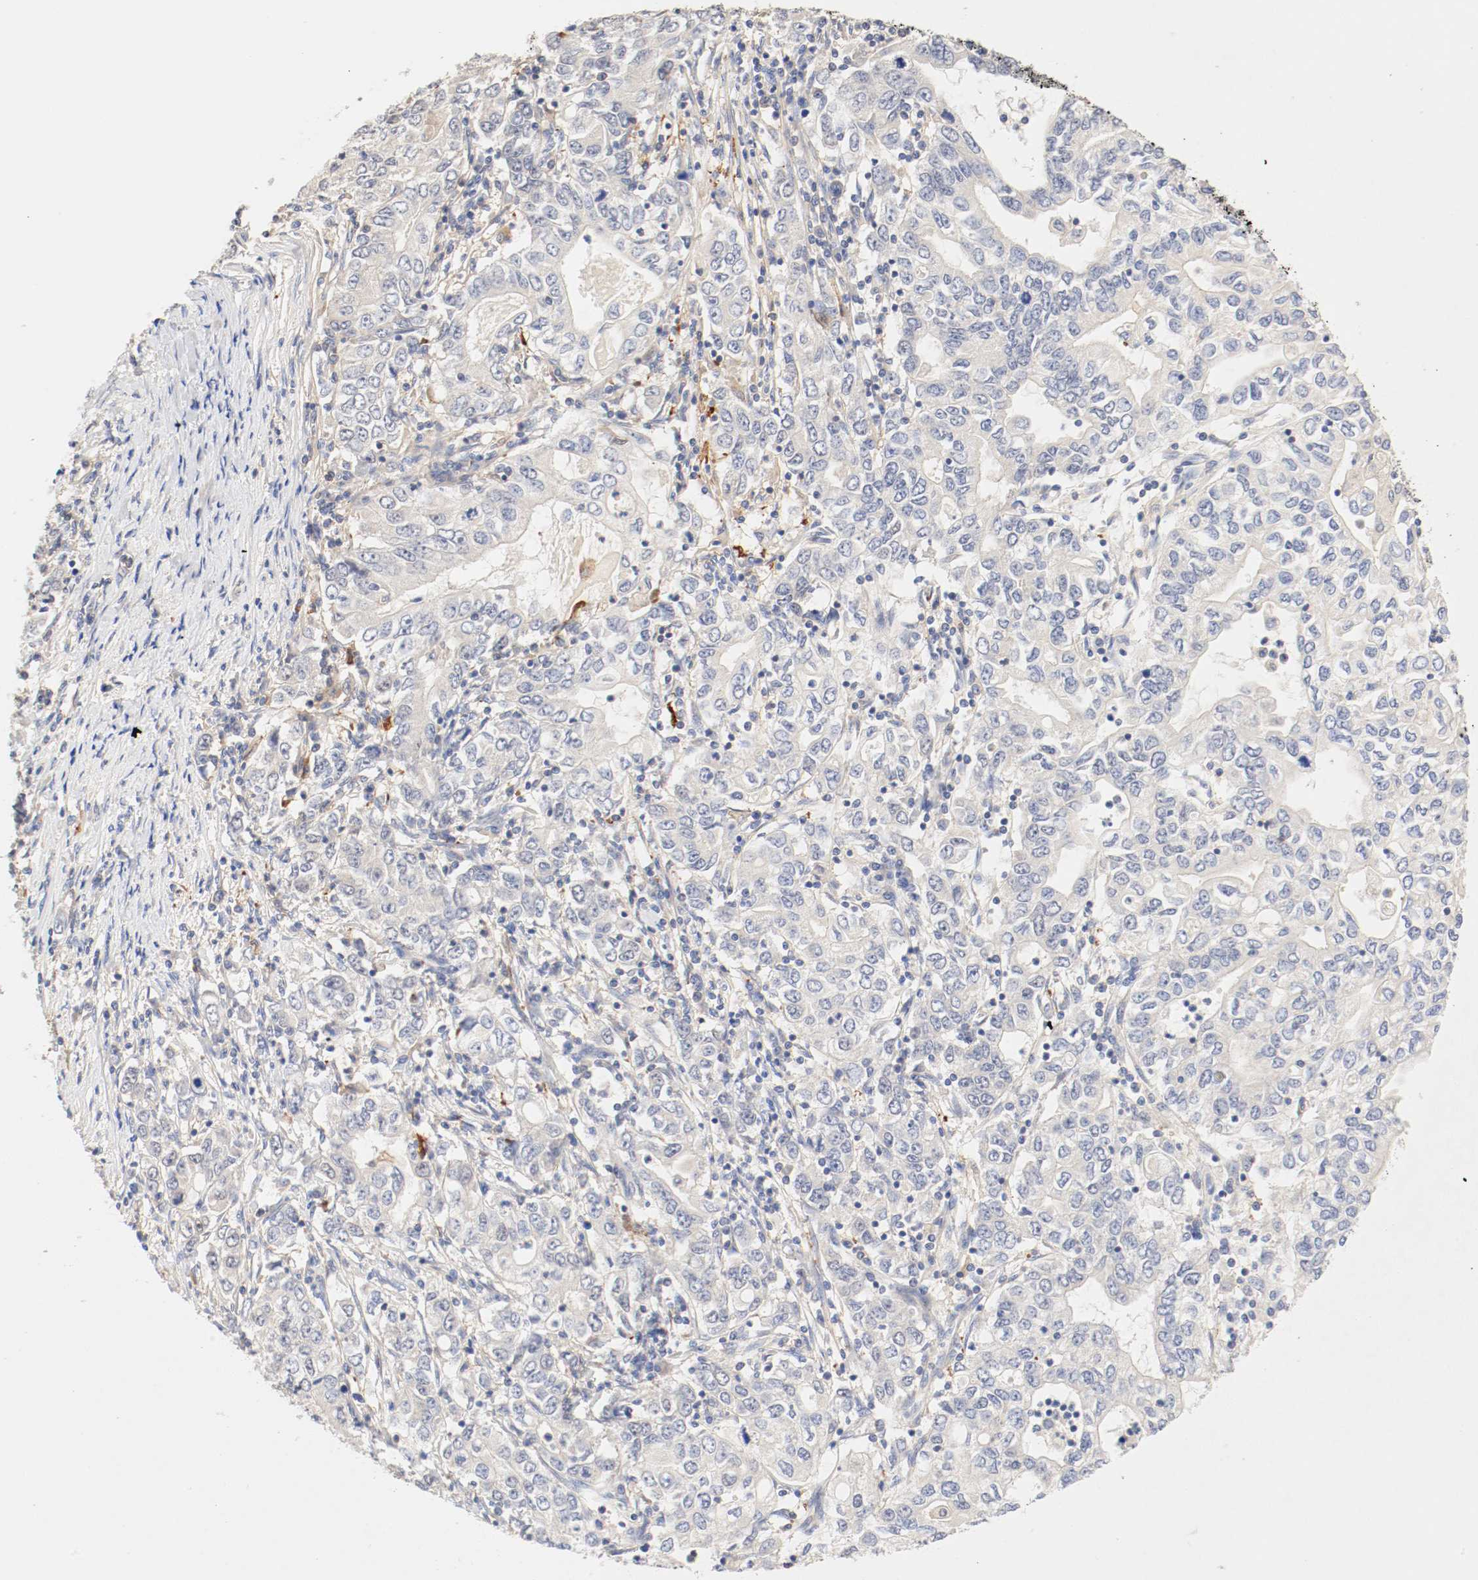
{"staining": {"intensity": "weak", "quantity": "<25%", "location": "cytoplasmic/membranous"}, "tissue": "stomach cancer", "cell_type": "Tumor cells", "image_type": "cancer", "snomed": [{"axis": "morphology", "description": "Adenocarcinoma, NOS"}, {"axis": "topography", "description": "Stomach, lower"}], "caption": "Tumor cells show no significant protein staining in stomach cancer (adenocarcinoma).", "gene": "GIT1", "patient": {"sex": "female", "age": 72}}